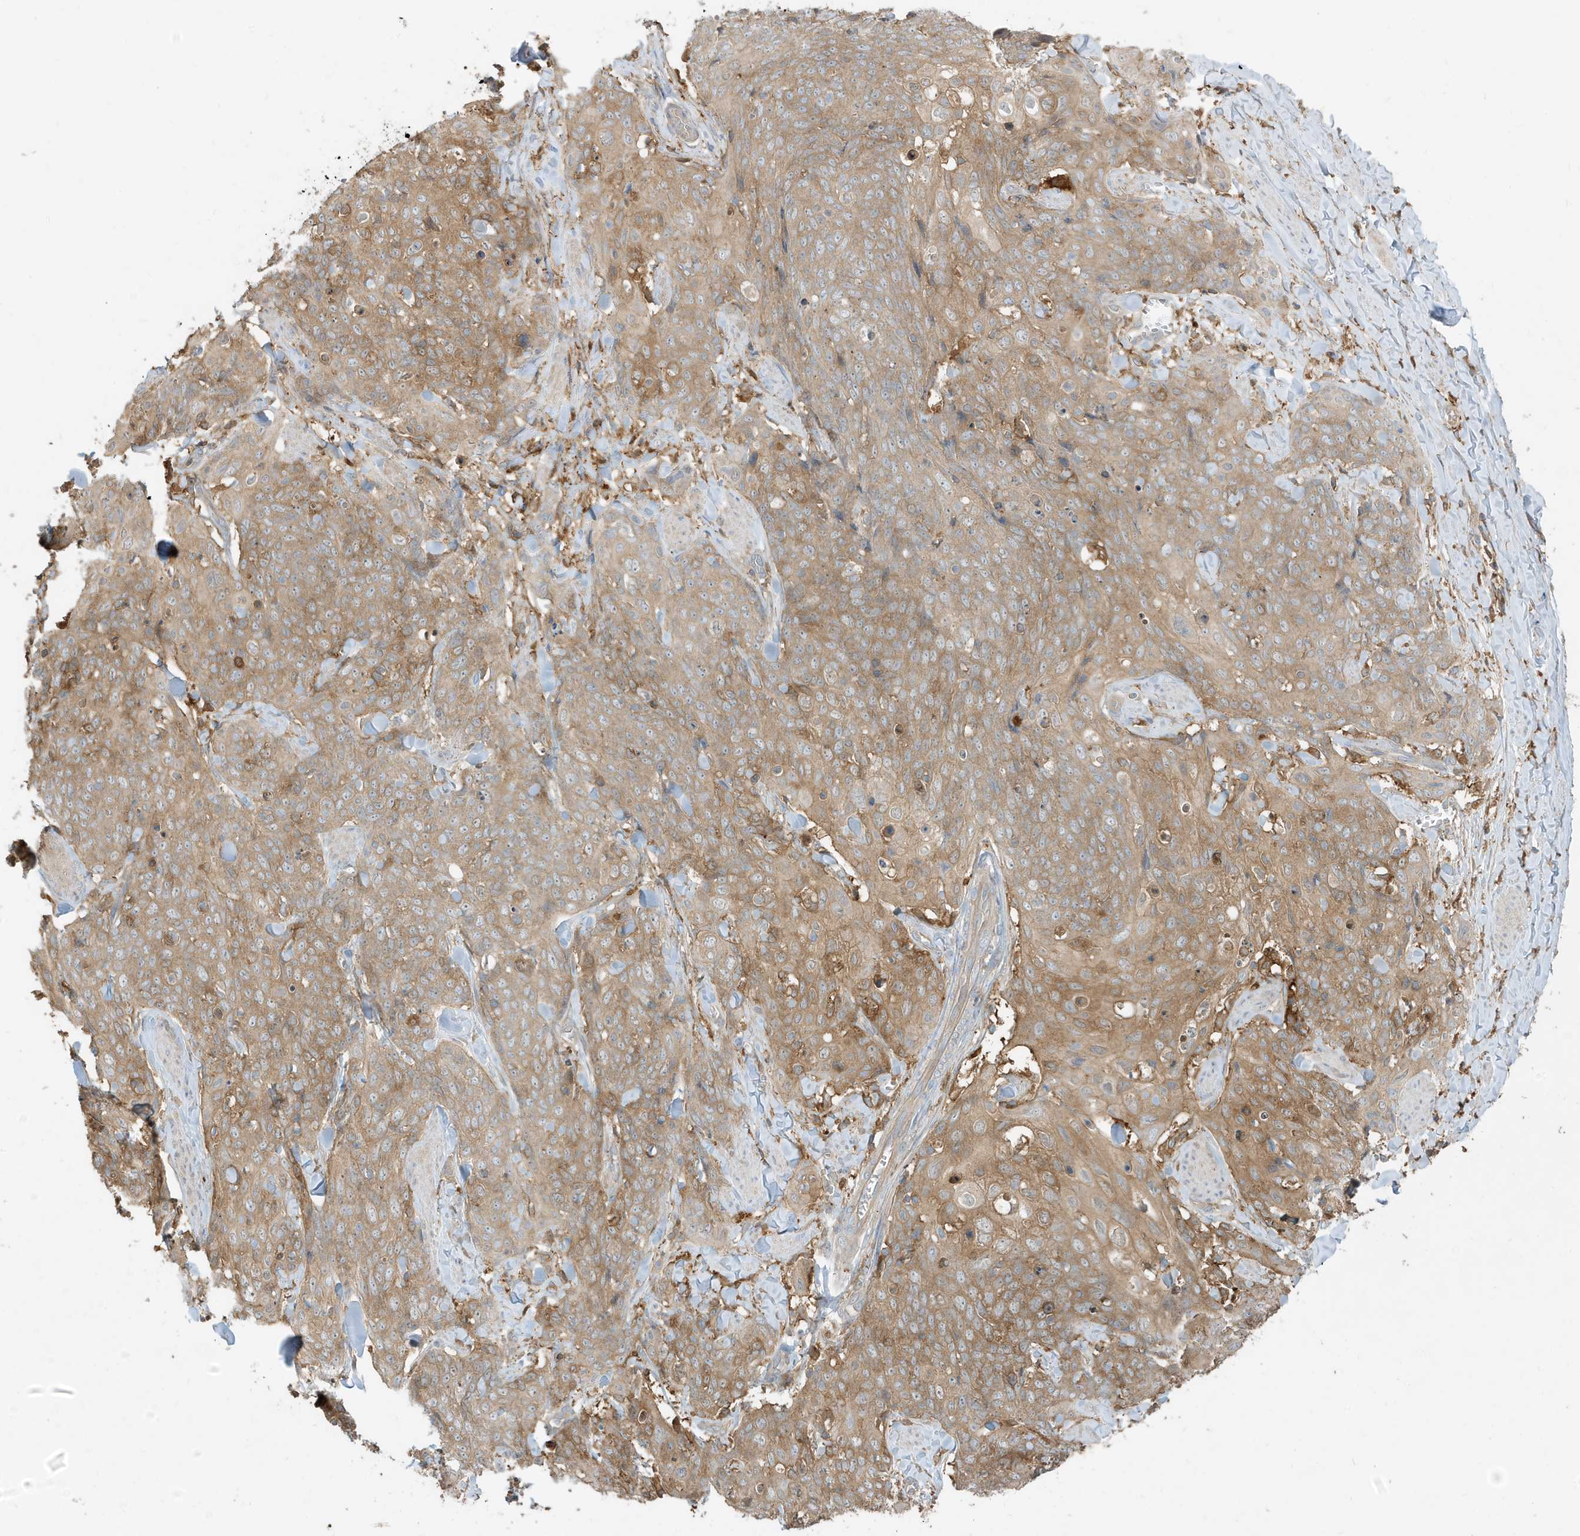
{"staining": {"intensity": "weak", "quantity": "25%-75%", "location": "cytoplasmic/membranous"}, "tissue": "skin cancer", "cell_type": "Tumor cells", "image_type": "cancer", "snomed": [{"axis": "morphology", "description": "Squamous cell carcinoma, NOS"}, {"axis": "topography", "description": "Skin"}, {"axis": "topography", "description": "Vulva"}], "caption": "Immunohistochemistry (DAB (3,3'-diaminobenzidine)) staining of skin squamous cell carcinoma reveals weak cytoplasmic/membranous protein expression in approximately 25%-75% of tumor cells.", "gene": "ABTB1", "patient": {"sex": "female", "age": 85}}